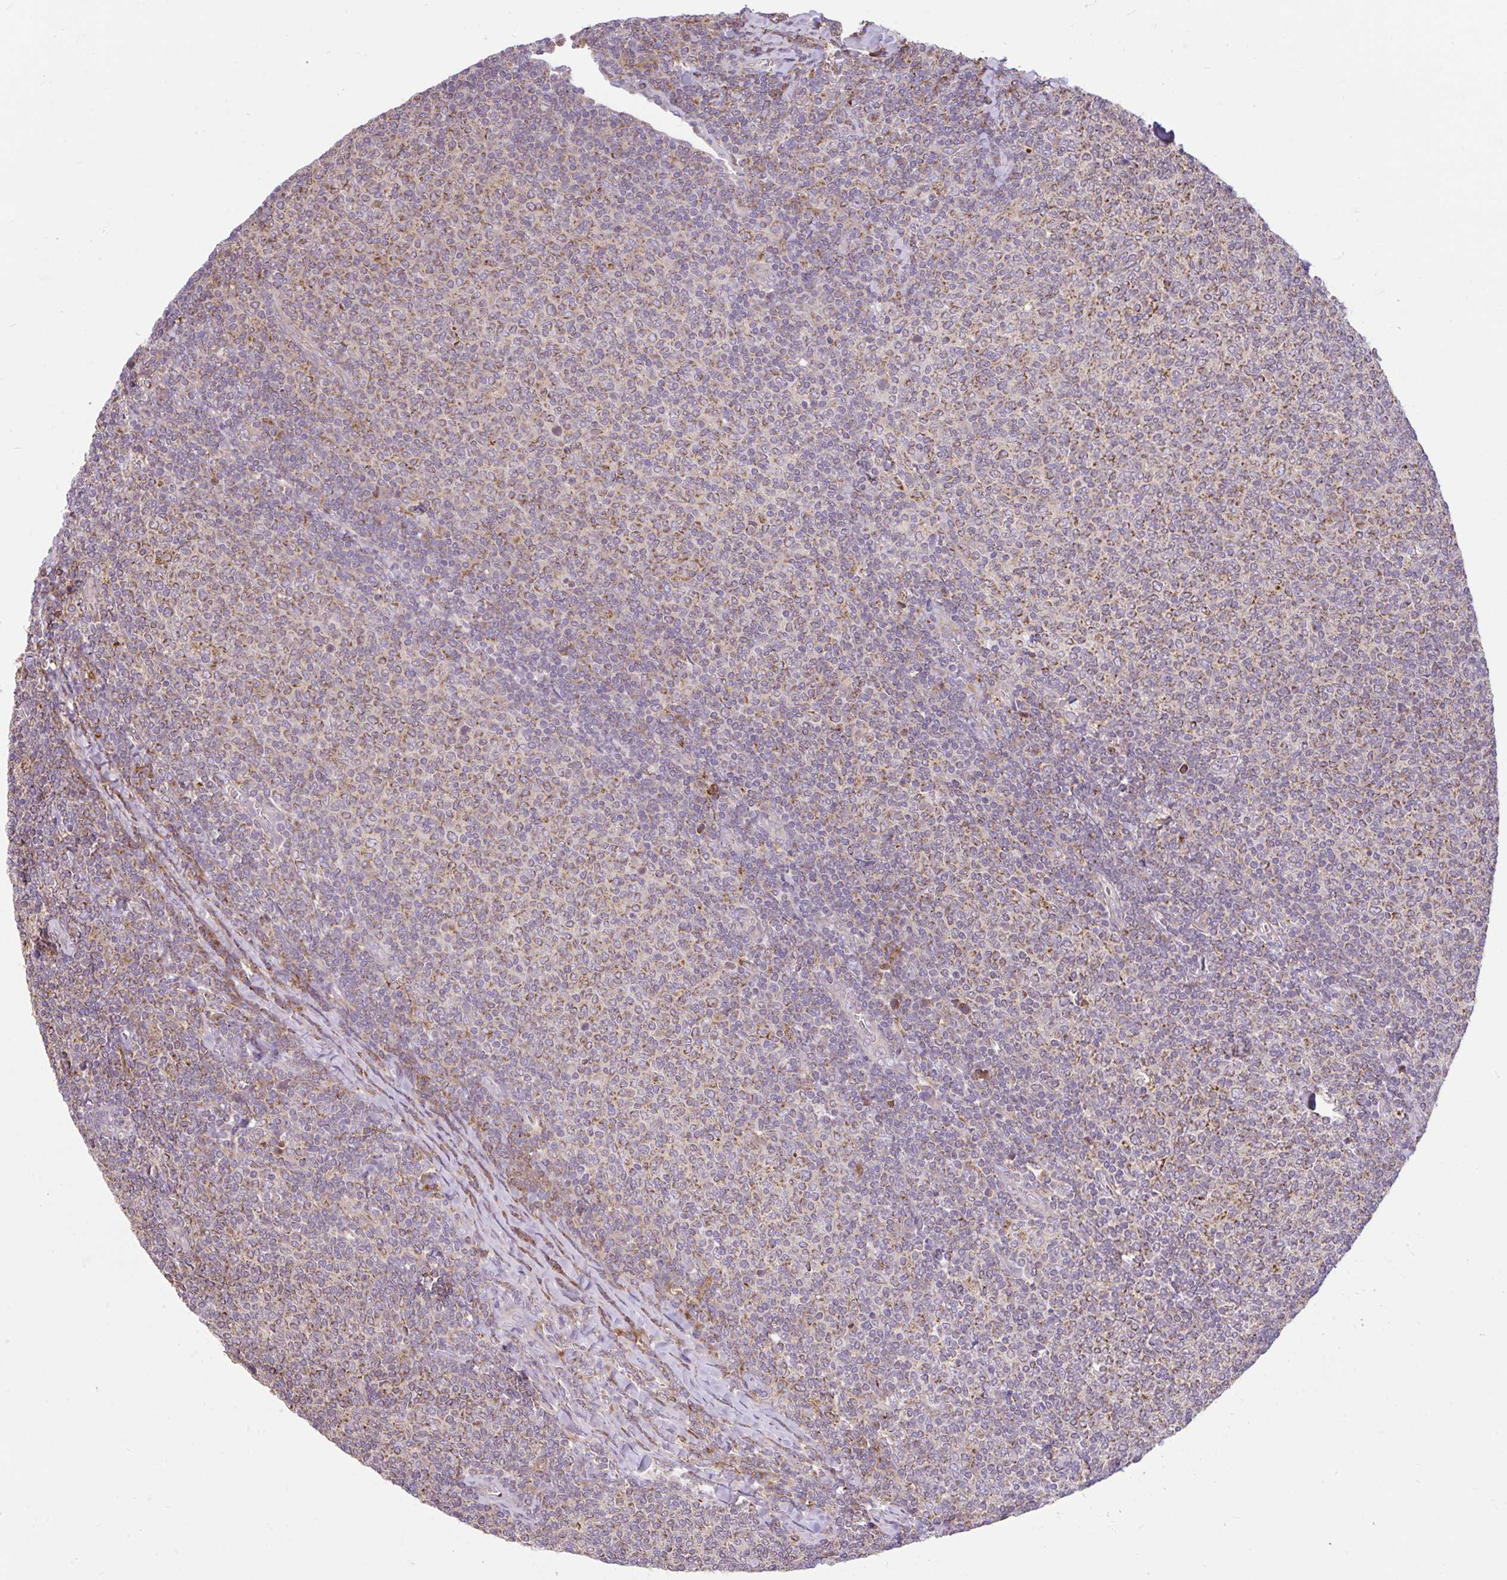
{"staining": {"intensity": "moderate", "quantity": "25%-75%", "location": "cytoplasmic/membranous"}, "tissue": "lymphoma", "cell_type": "Tumor cells", "image_type": "cancer", "snomed": [{"axis": "morphology", "description": "Malignant lymphoma, non-Hodgkin's type, Low grade"}, {"axis": "topography", "description": "Lymph node"}], "caption": "Immunohistochemistry (IHC) of lymphoma shows medium levels of moderate cytoplasmic/membranous staining in about 25%-75% of tumor cells.", "gene": "RALBP1", "patient": {"sex": "male", "age": 52}}